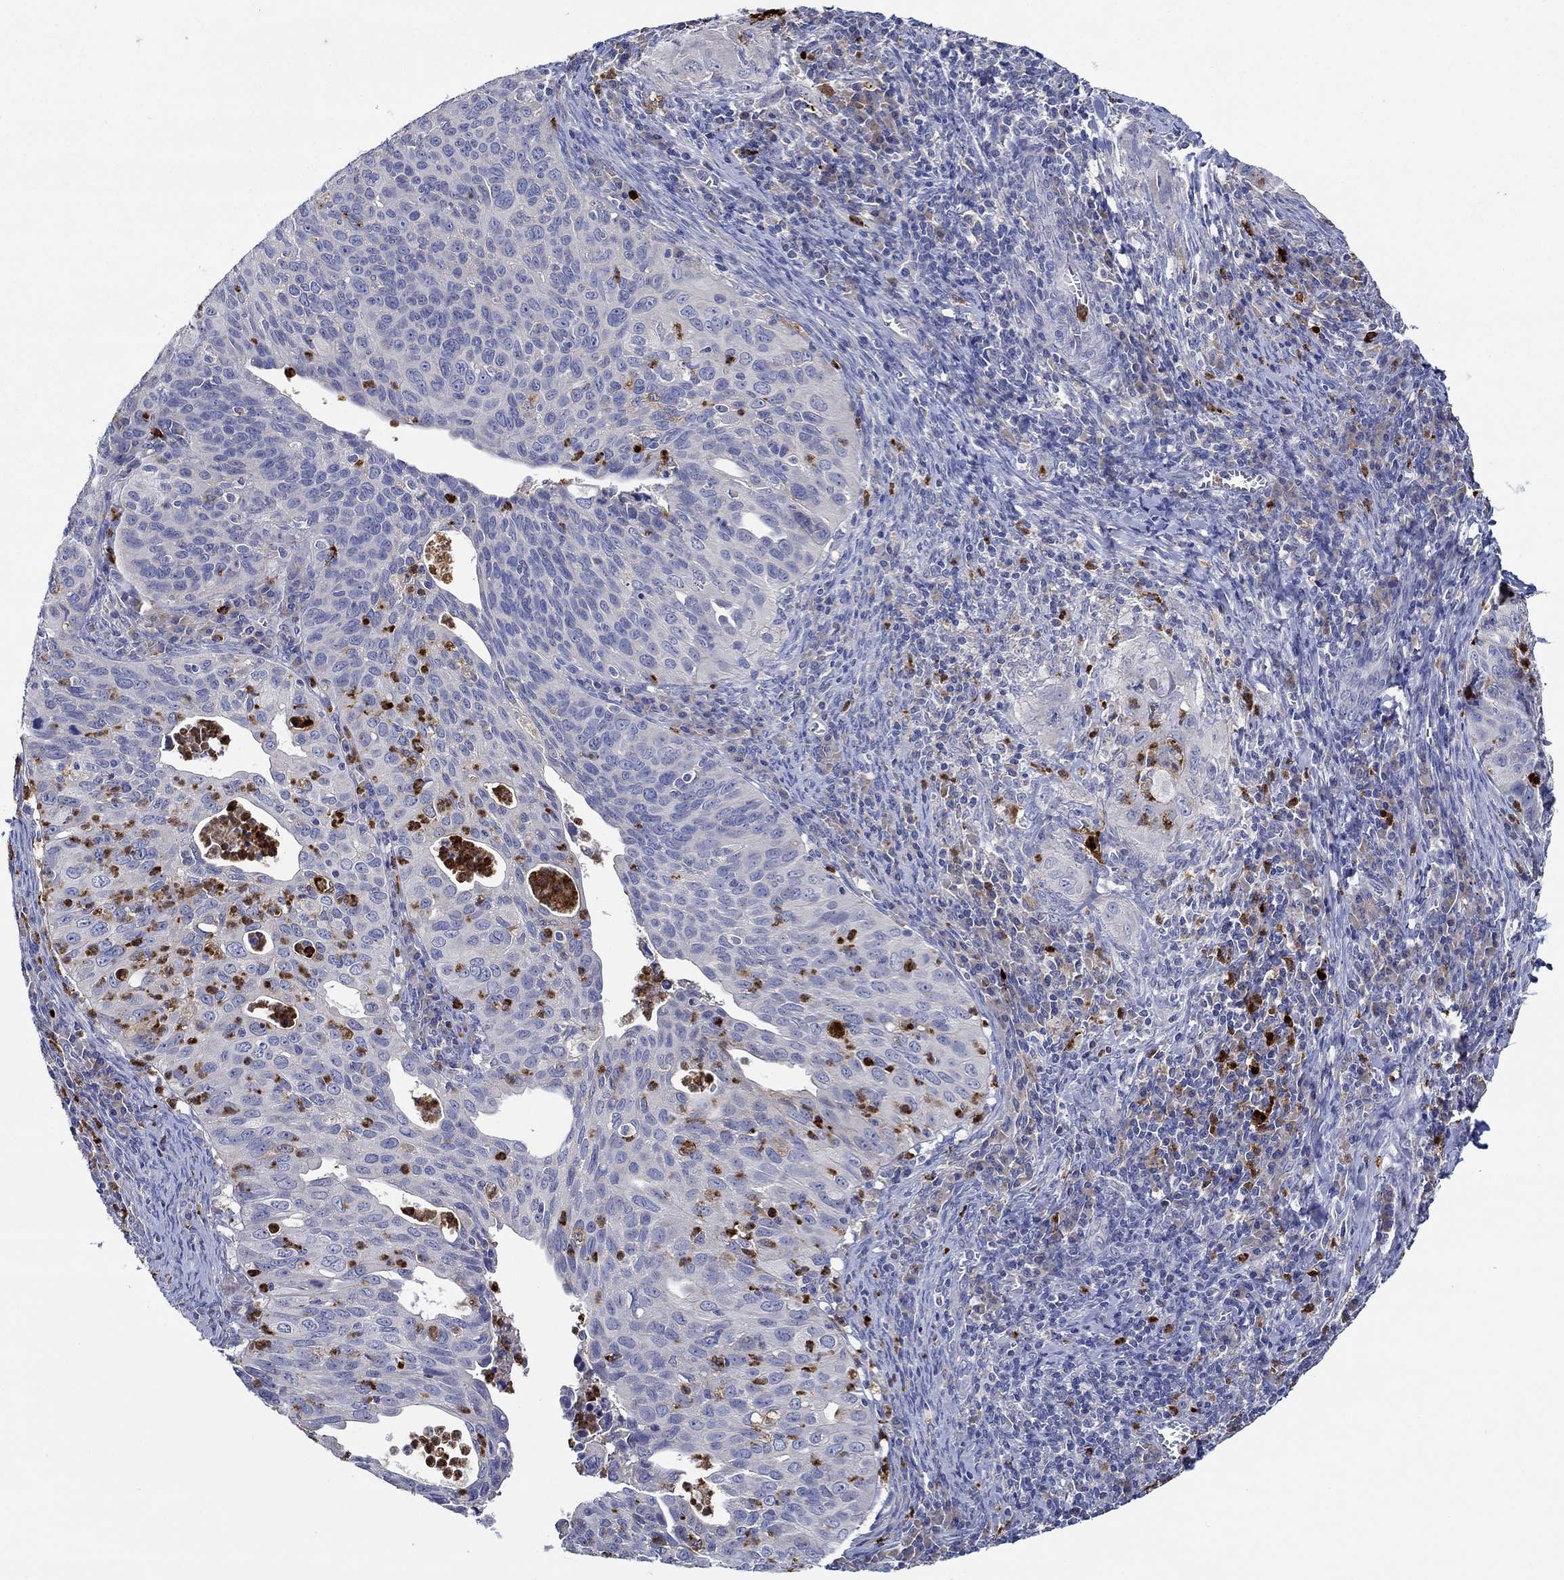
{"staining": {"intensity": "negative", "quantity": "none", "location": "none"}, "tissue": "cervical cancer", "cell_type": "Tumor cells", "image_type": "cancer", "snomed": [{"axis": "morphology", "description": "Squamous cell carcinoma, NOS"}, {"axis": "topography", "description": "Cervix"}], "caption": "Cervical cancer stained for a protein using immunohistochemistry exhibits no staining tumor cells.", "gene": "CHIT1", "patient": {"sex": "female", "age": 26}}